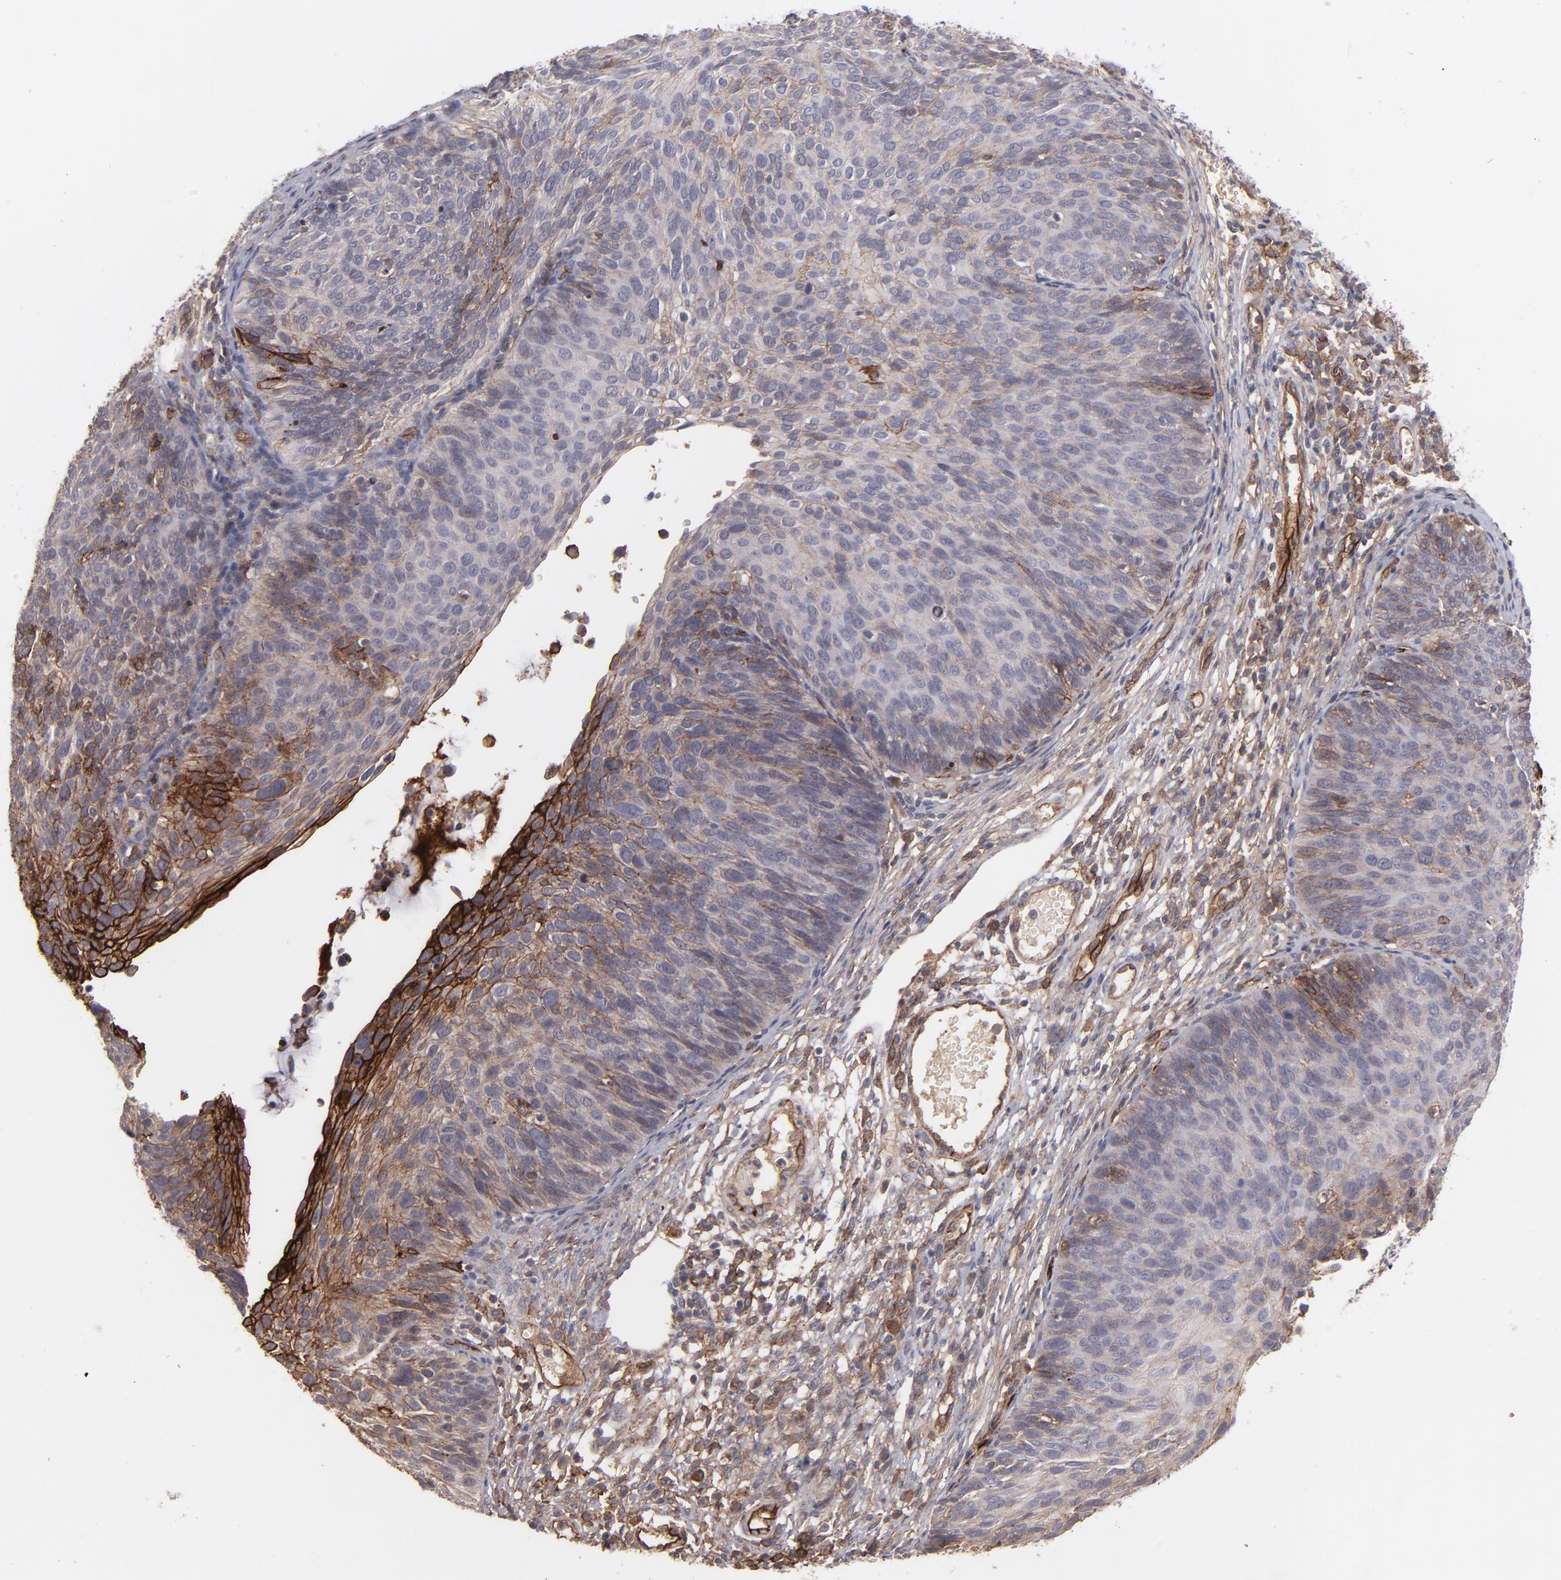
{"staining": {"intensity": "weak", "quantity": "25%-75%", "location": "cytoplasmic/membranous"}, "tissue": "cervical cancer", "cell_type": "Tumor cells", "image_type": "cancer", "snomed": [{"axis": "morphology", "description": "Squamous cell carcinoma, NOS"}, {"axis": "topography", "description": "Cervix"}], "caption": "Human cervical squamous cell carcinoma stained with a protein marker reveals weak staining in tumor cells.", "gene": "ICAM1", "patient": {"sex": "female", "age": 36}}